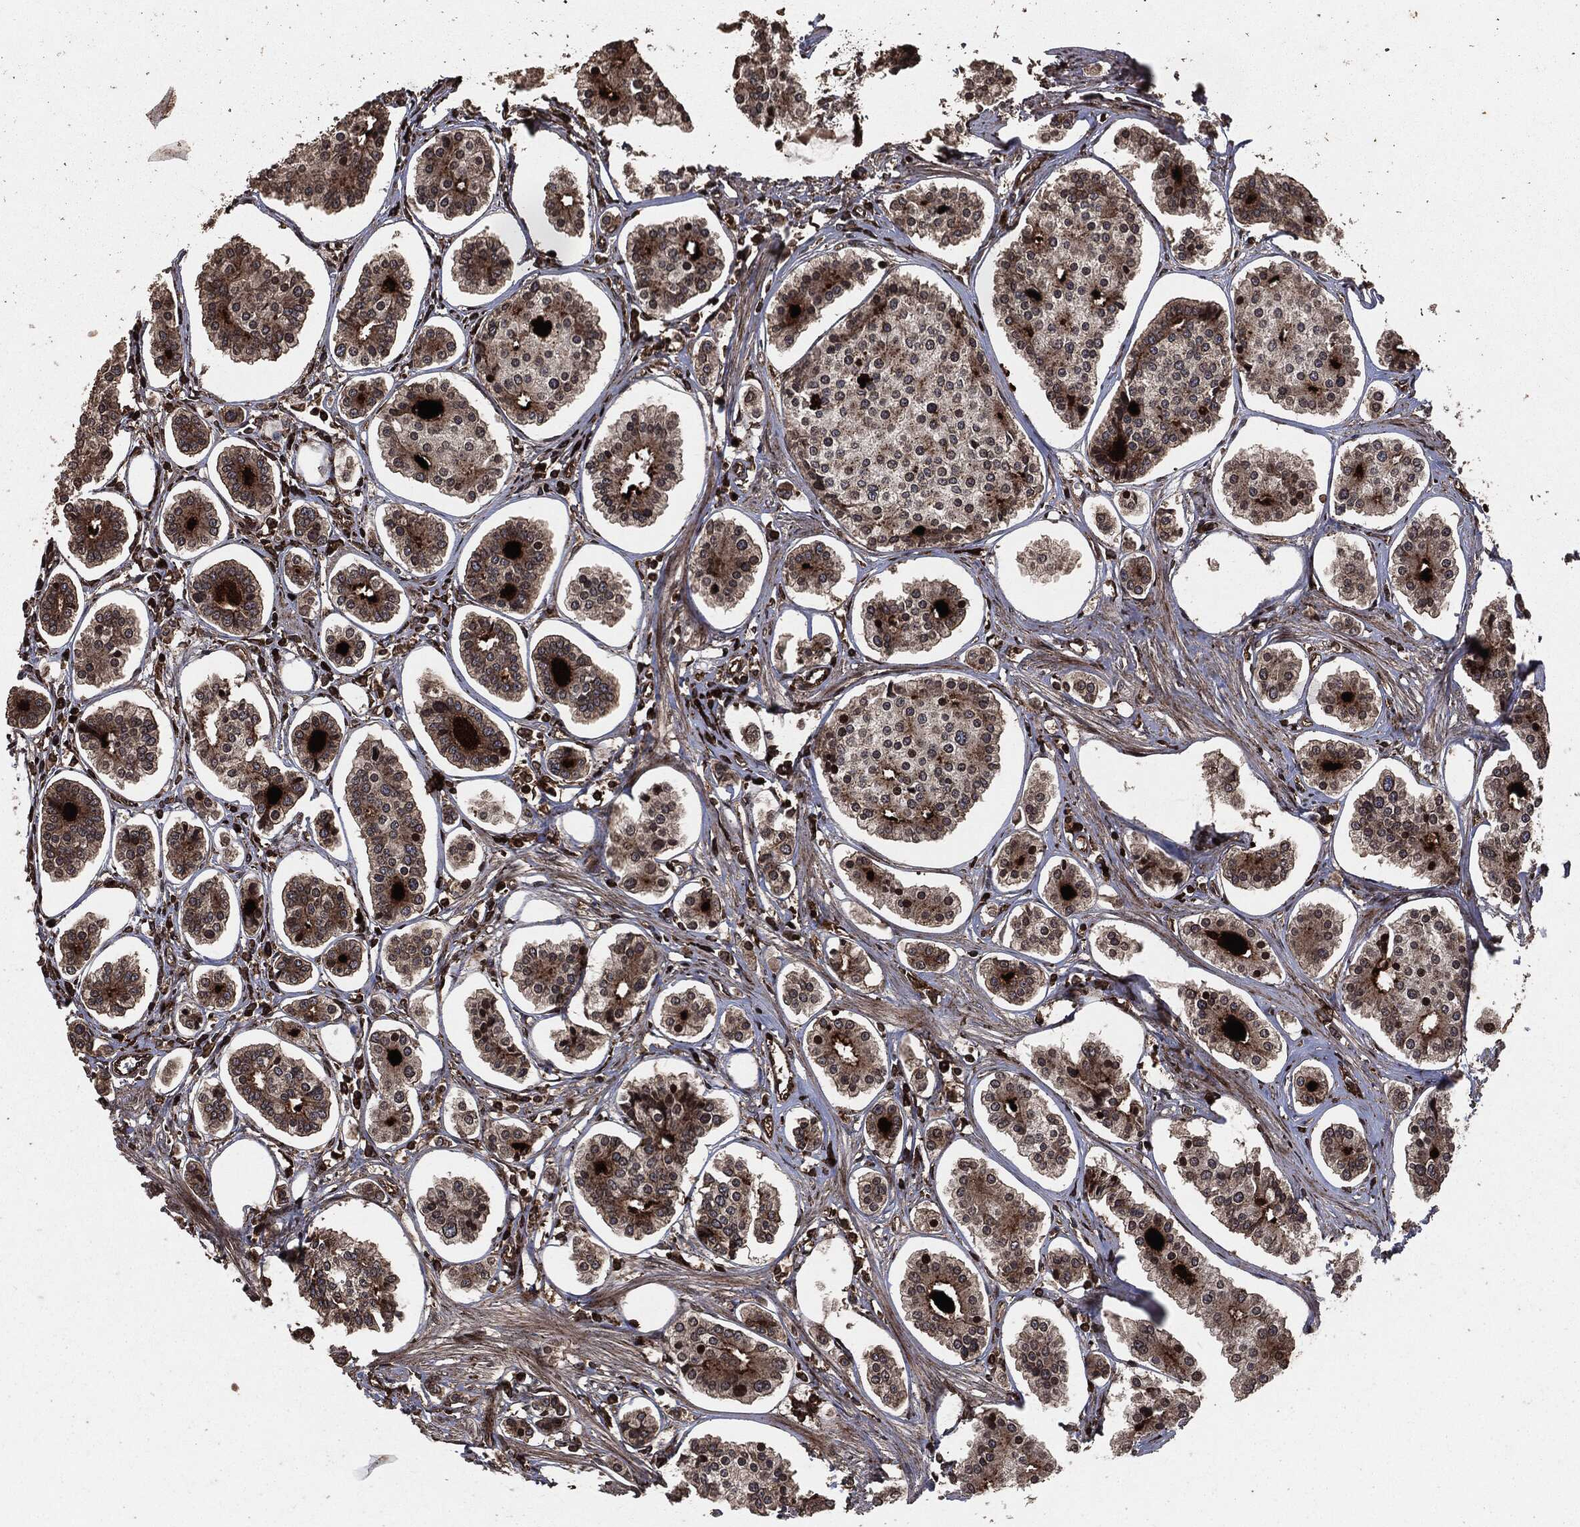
{"staining": {"intensity": "moderate", "quantity": "25%-75%", "location": "cytoplasmic/membranous"}, "tissue": "carcinoid", "cell_type": "Tumor cells", "image_type": "cancer", "snomed": [{"axis": "morphology", "description": "Carcinoid, malignant, NOS"}, {"axis": "topography", "description": "Small intestine"}], "caption": "A medium amount of moderate cytoplasmic/membranous staining is present in about 25%-75% of tumor cells in carcinoid tissue.", "gene": "IFIT1", "patient": {"sex": "female", "age": 65}}